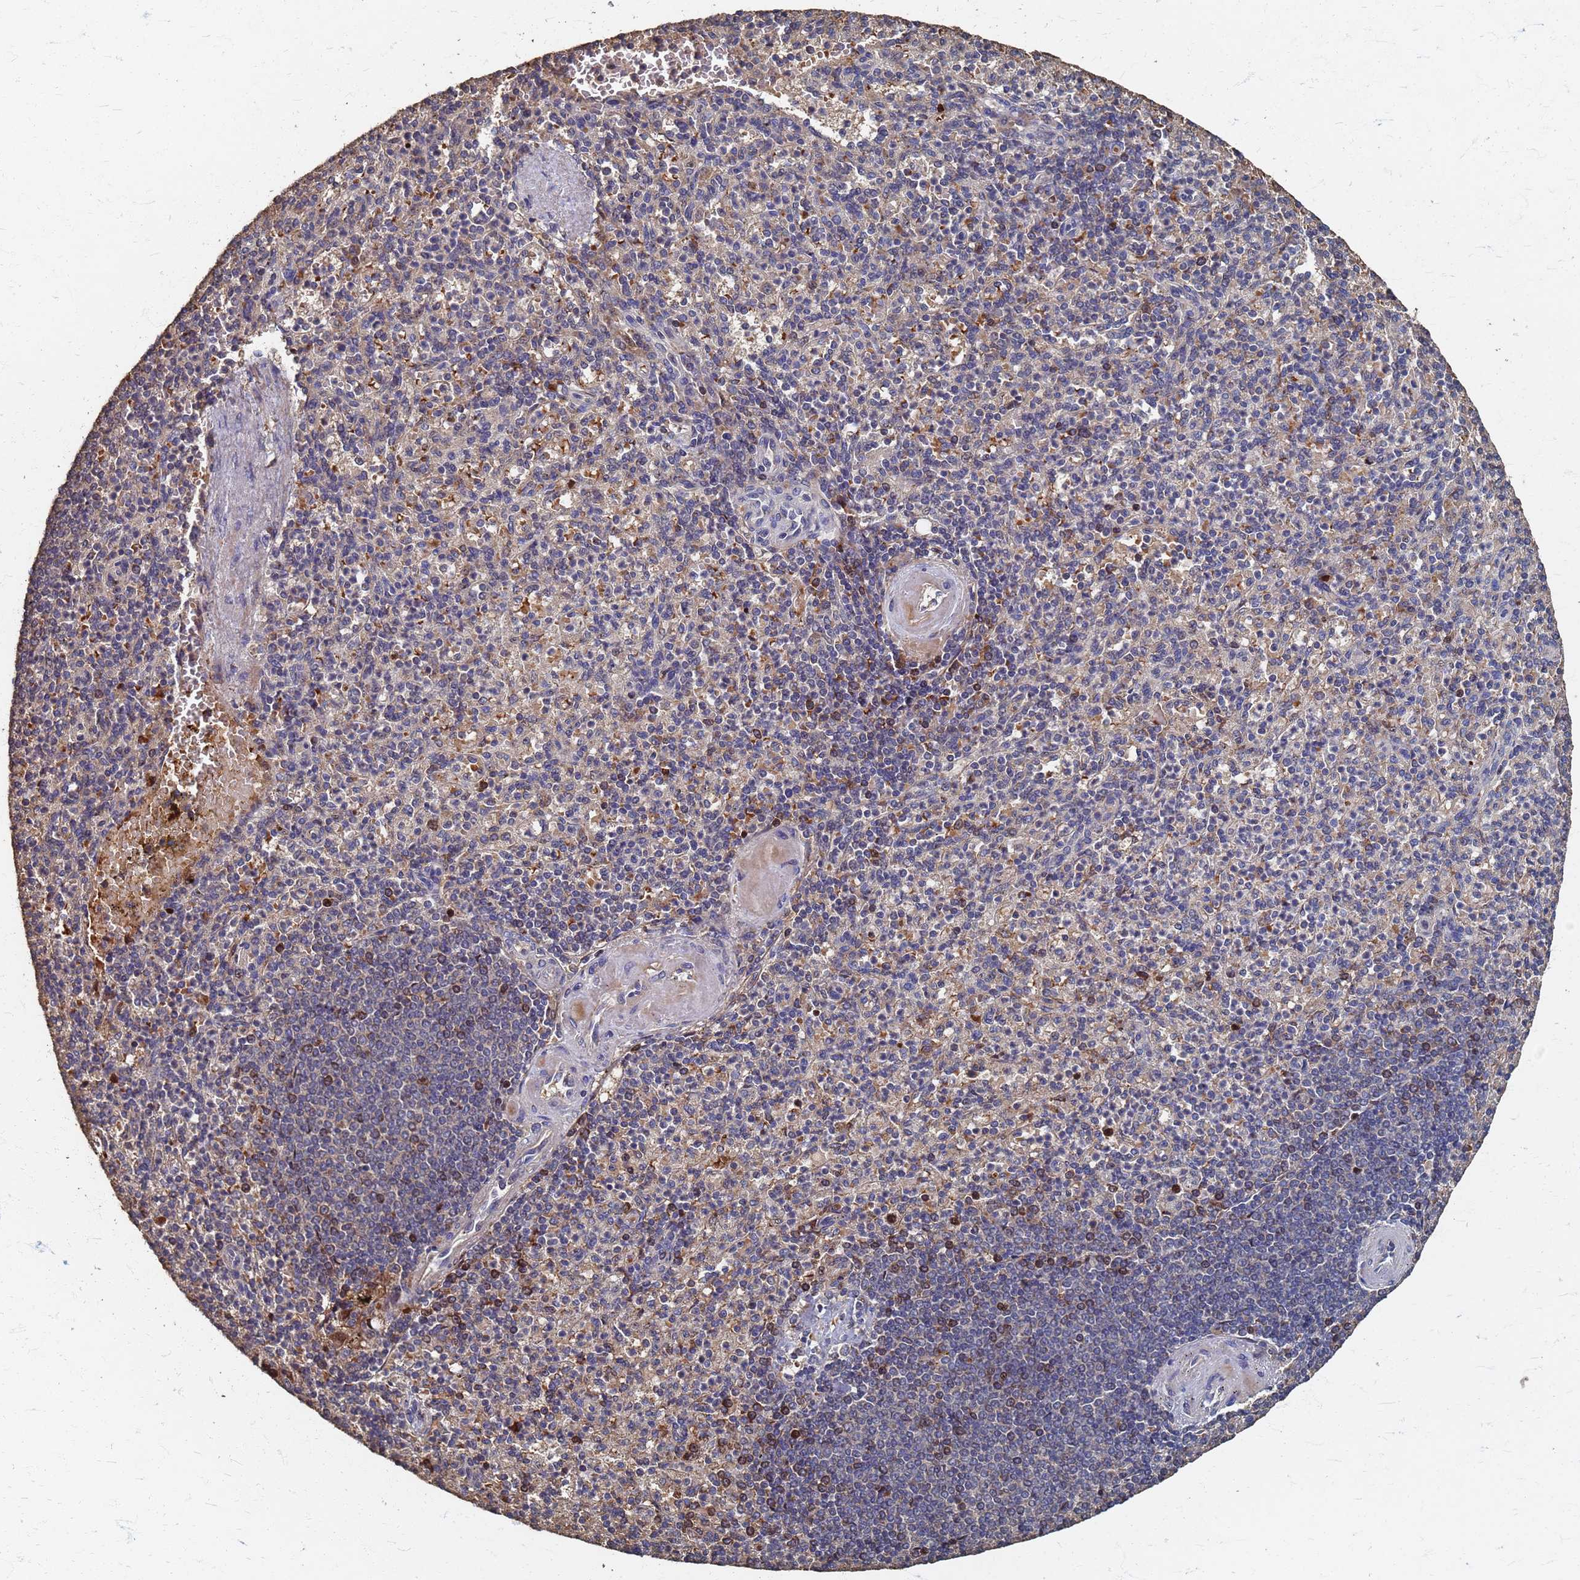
{"staining": {"intensity": "moderate", "quantity": "<25%", "location": "cytoplasmic/membranous"}, "tissue": "spleen", "cell_type": "Cells in red pulp", "image_type": "normal", "snomed": [{"axis": "morphology", "description": "Normal tissue, NOS"}, {"axis": "topography", "description": "Spleen"}], "caption": "A photomicrograph showing moderate cytoplasmic/membranous positivity in approximately <25% of cells in red pulp in normal spleen, as visualized by brown immunohistochemical staining.", "gene": "DPH5", "patient": {"sex": "female", "age": 74}}